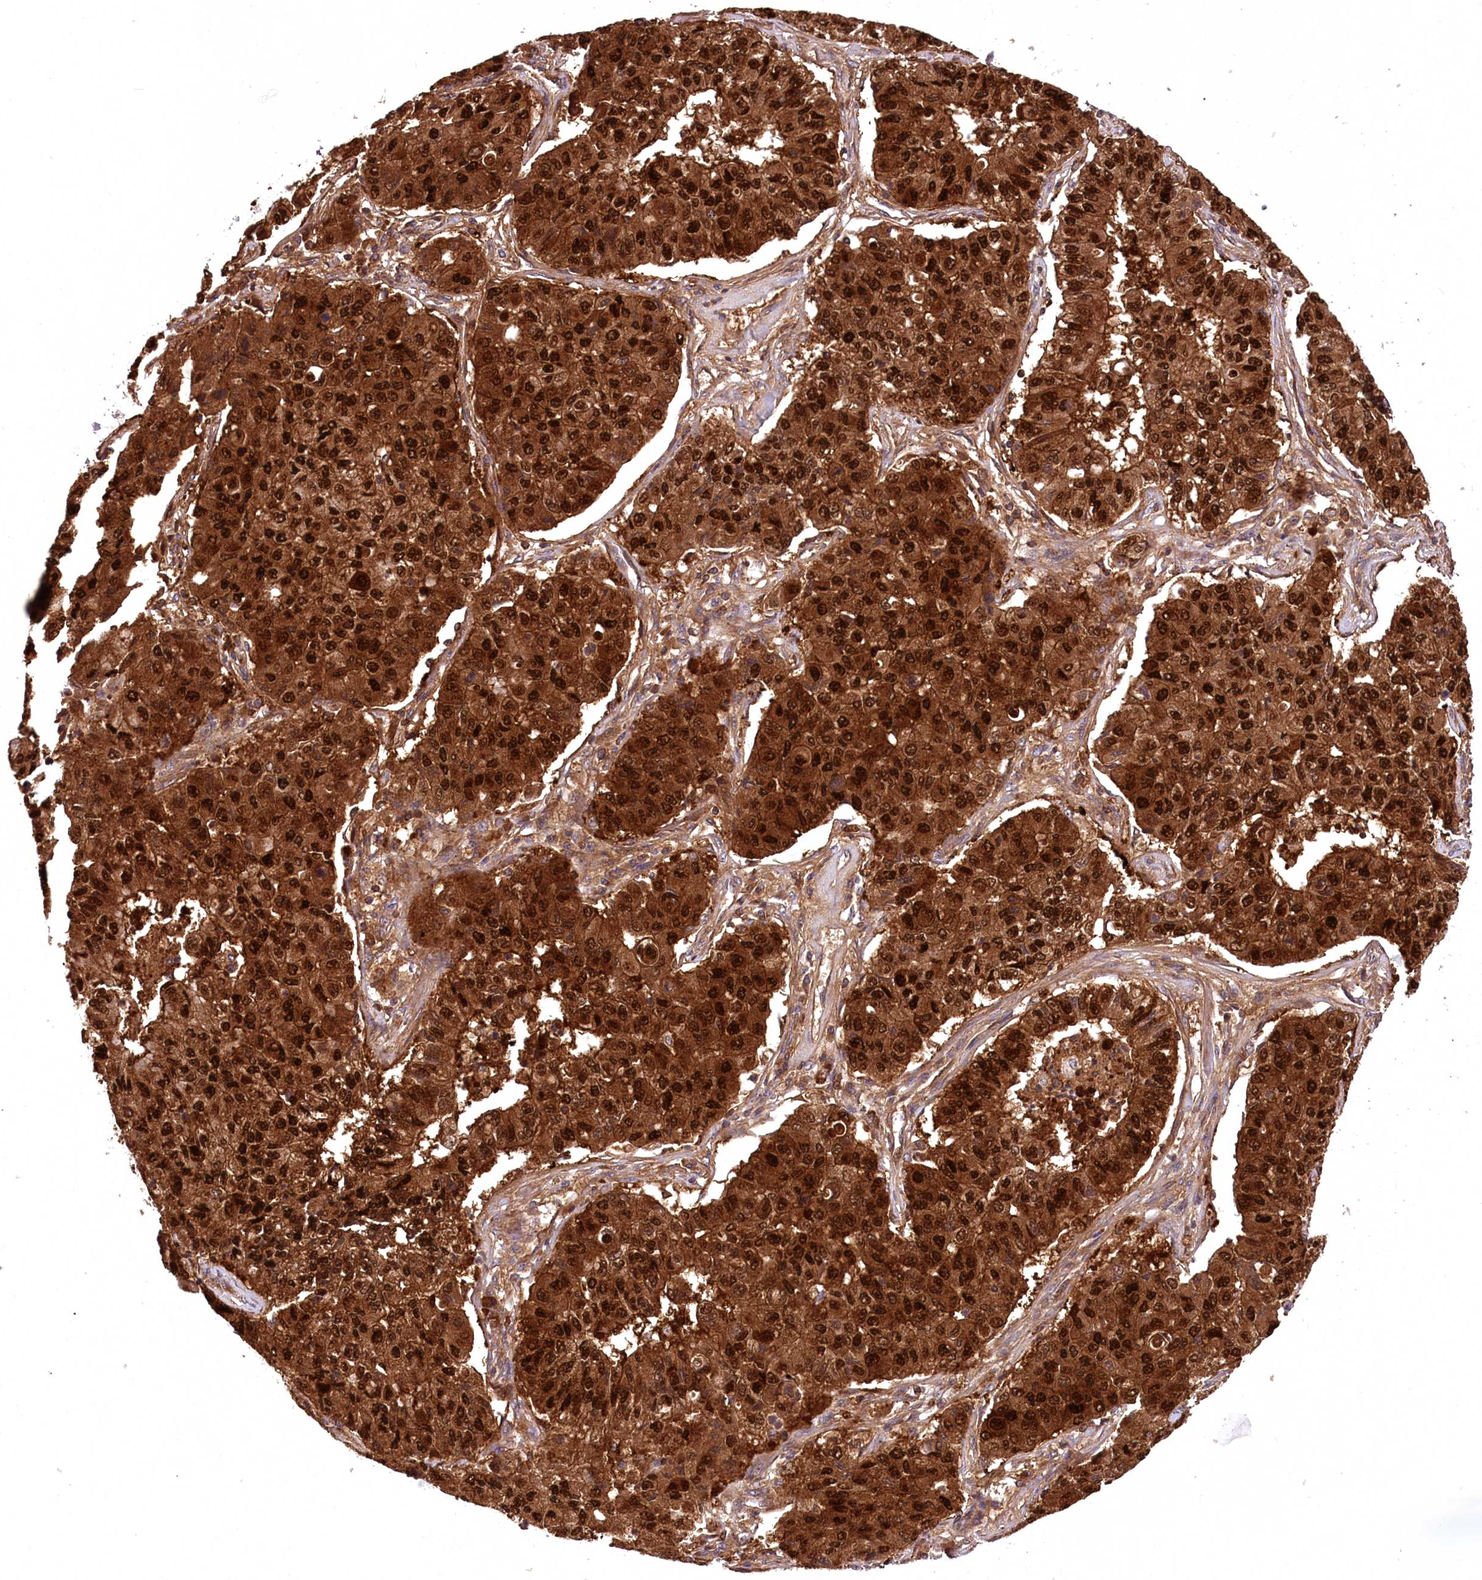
{"staining": {"intensity": "strong", "quantity": ">75%", "location": "cytoplasmic/membranous,nuclear"}, "tissue": "lung cancer", "cell_type": "Tumor cells", "image_type": "cancer", "snomed": [{"axis": "morphology", "description": "Squamous cell carcinoma, NOS"}, {"axis": "topography", "description": "Lung"}], "caption": "Protein staining displays strong cytoplasmic/membranous and nuclear positivity in approximately >75% of tumor cells in lung squamous cell carcinoma.", "gene": "DPP3", "patient": {"sex": "male", "age": 74}}